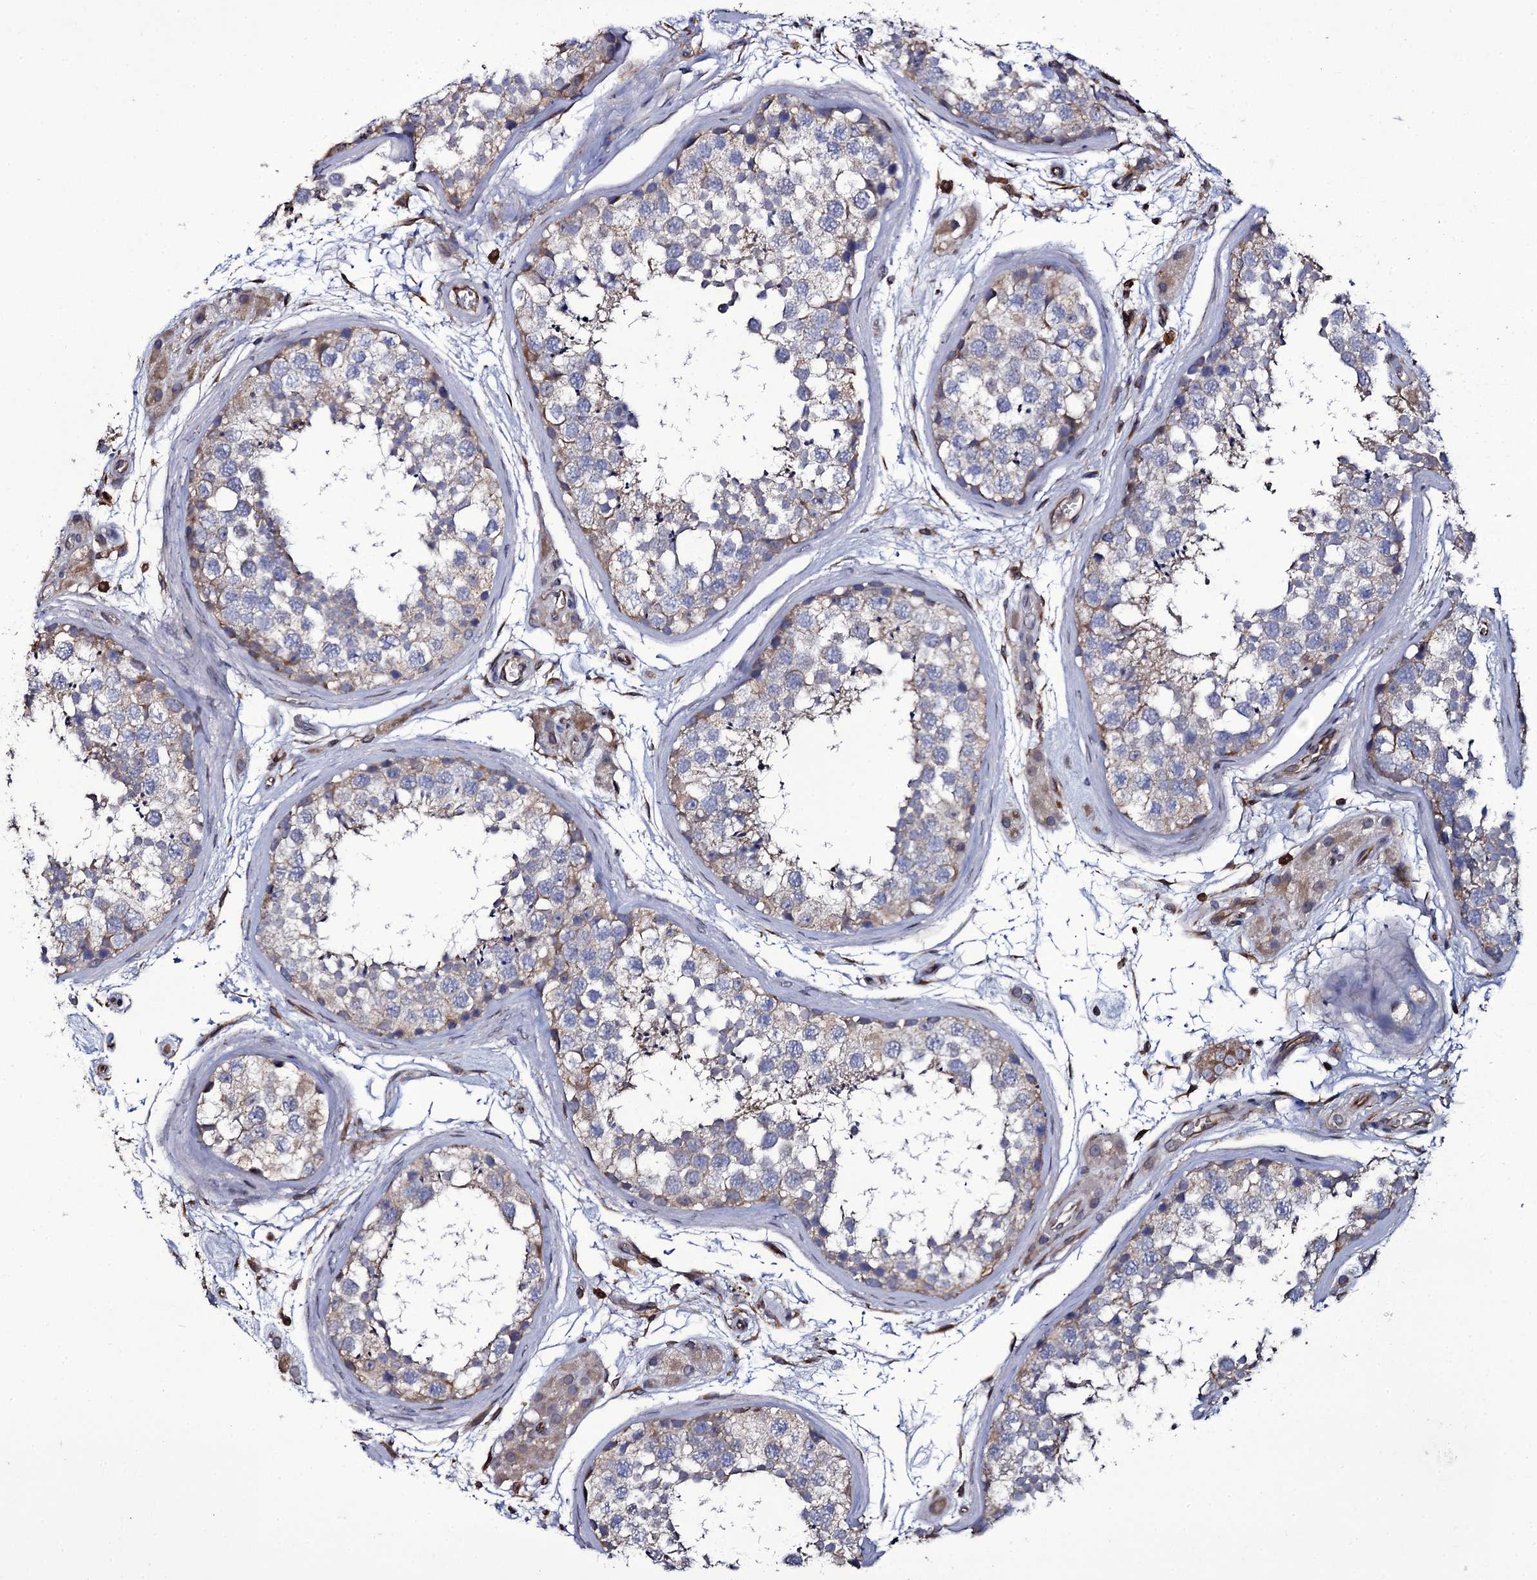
{"staining": {"intensity": "weak", "quantity": "25%-75%", "location": "cytoplasmic/membranous"}, "tissue": "testis", "cell_type": "Cells in seminiferous ducts", "image_type": "normal", "snomed": [{"axis": "morphology", "description": "Normal tissue, NOS"}, {"axis": "topography", "description": "Testis"}], "caption": "Benign testis demonstrates weak cytoplasmic/membranous positivity in about 25%-75% of cells in seminiferous ducts, visualized by immunohistochemistry. Using DAB (brown) and hematoxylin (blue) stains, captured at high magnification using brightfield microscopy.", "gene": "TTC23", "patient": {"sex": "male", "age": 56}}